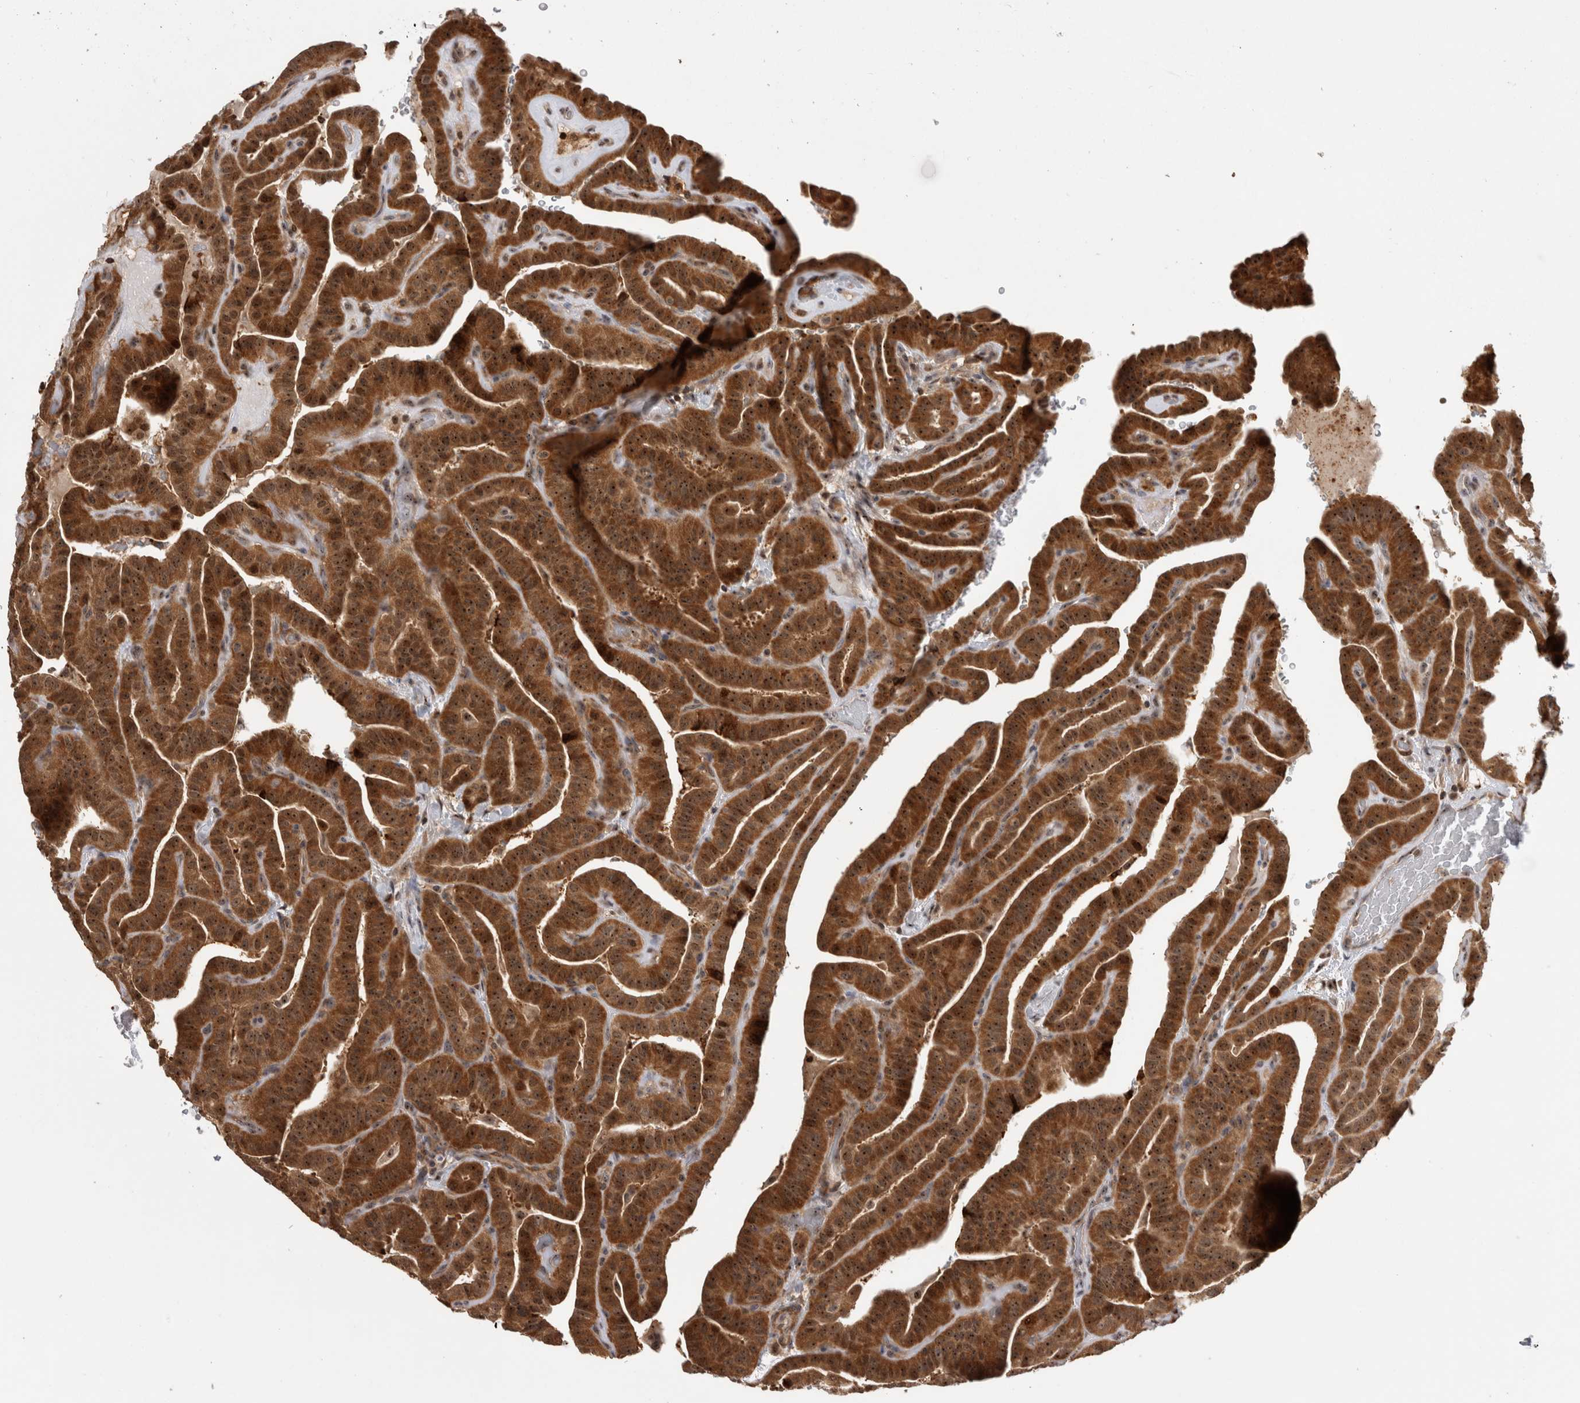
{"staining": {"intensity": "strong", "quantity": ">75%", "location": "cytoplasmic/membranous,nuclear"}, "tissue": "thyroid cancer", "cell_type": "Tumor cells", "image_type": "cancer", "snomed": [{"axis": "morphology", "description": "Papillary adenocarcinoma, NOS"}, {"axis": "topography", "description": "Thyroid gland"}], "caption": "Tumor cells exhibit high levels of strong cytoplasmic/membranous and nuclear staining in approximately >75% of cells in papillary adenocarcinoma (thyroid).", "gene": "TDRD7", "patient": {"sex": "male", "age": 77}}